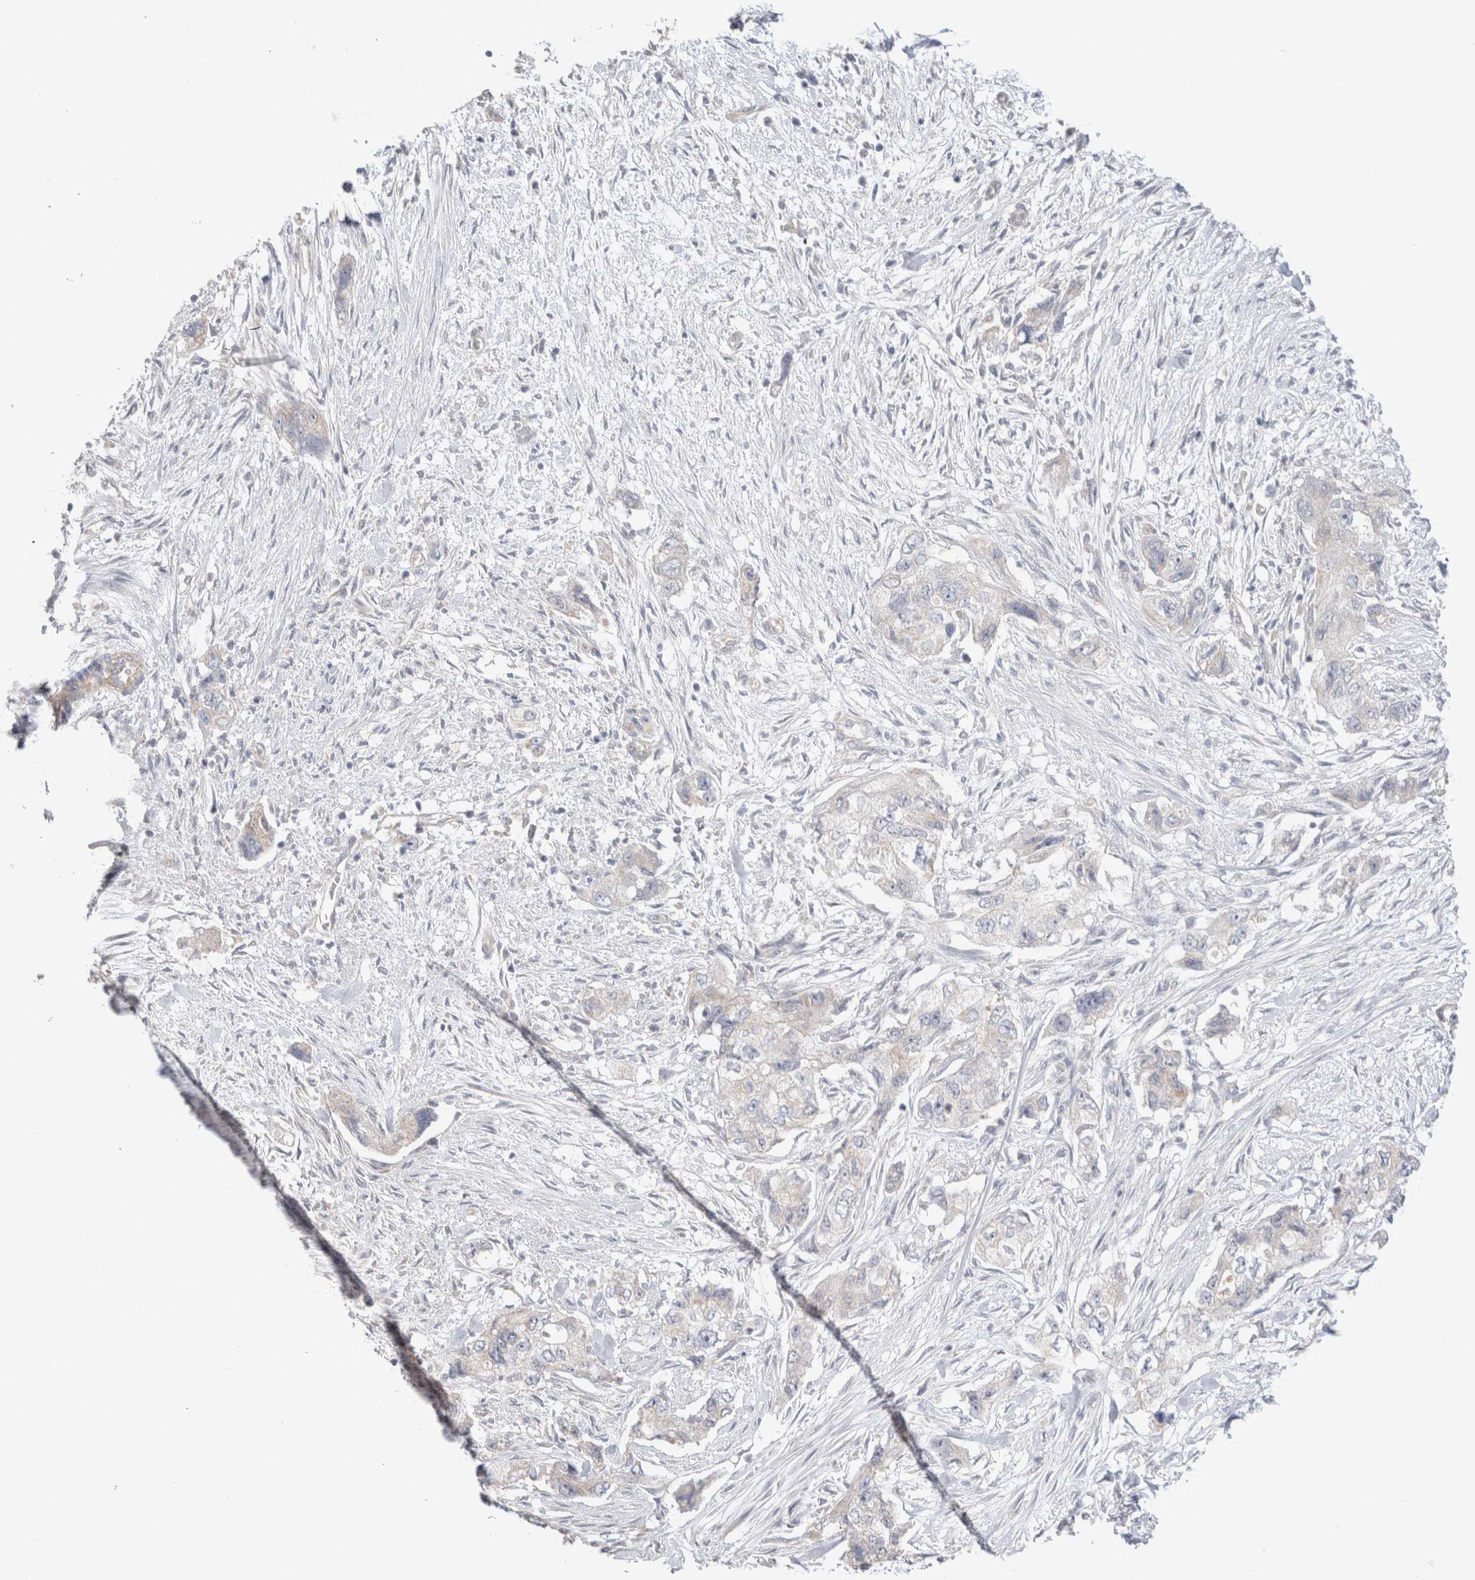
{"staining": {"intensity": "negative", "quantity": "none", "location": "none"}, "tissue": "pancreatic cancer", "cell_type": "Tumor cells", "image_type": "cancer", "snomed": [{"axis": "morphology", "description": "Adenocarcinoma, NOS"}, {"axis": "topography", "description": "Pancreas"}], "caption": "A micrograph of human pancreatic cancer is negative for staining in tumor cells.", "gene": "DMD", "patient": {"sex": "female", "age": 73}}